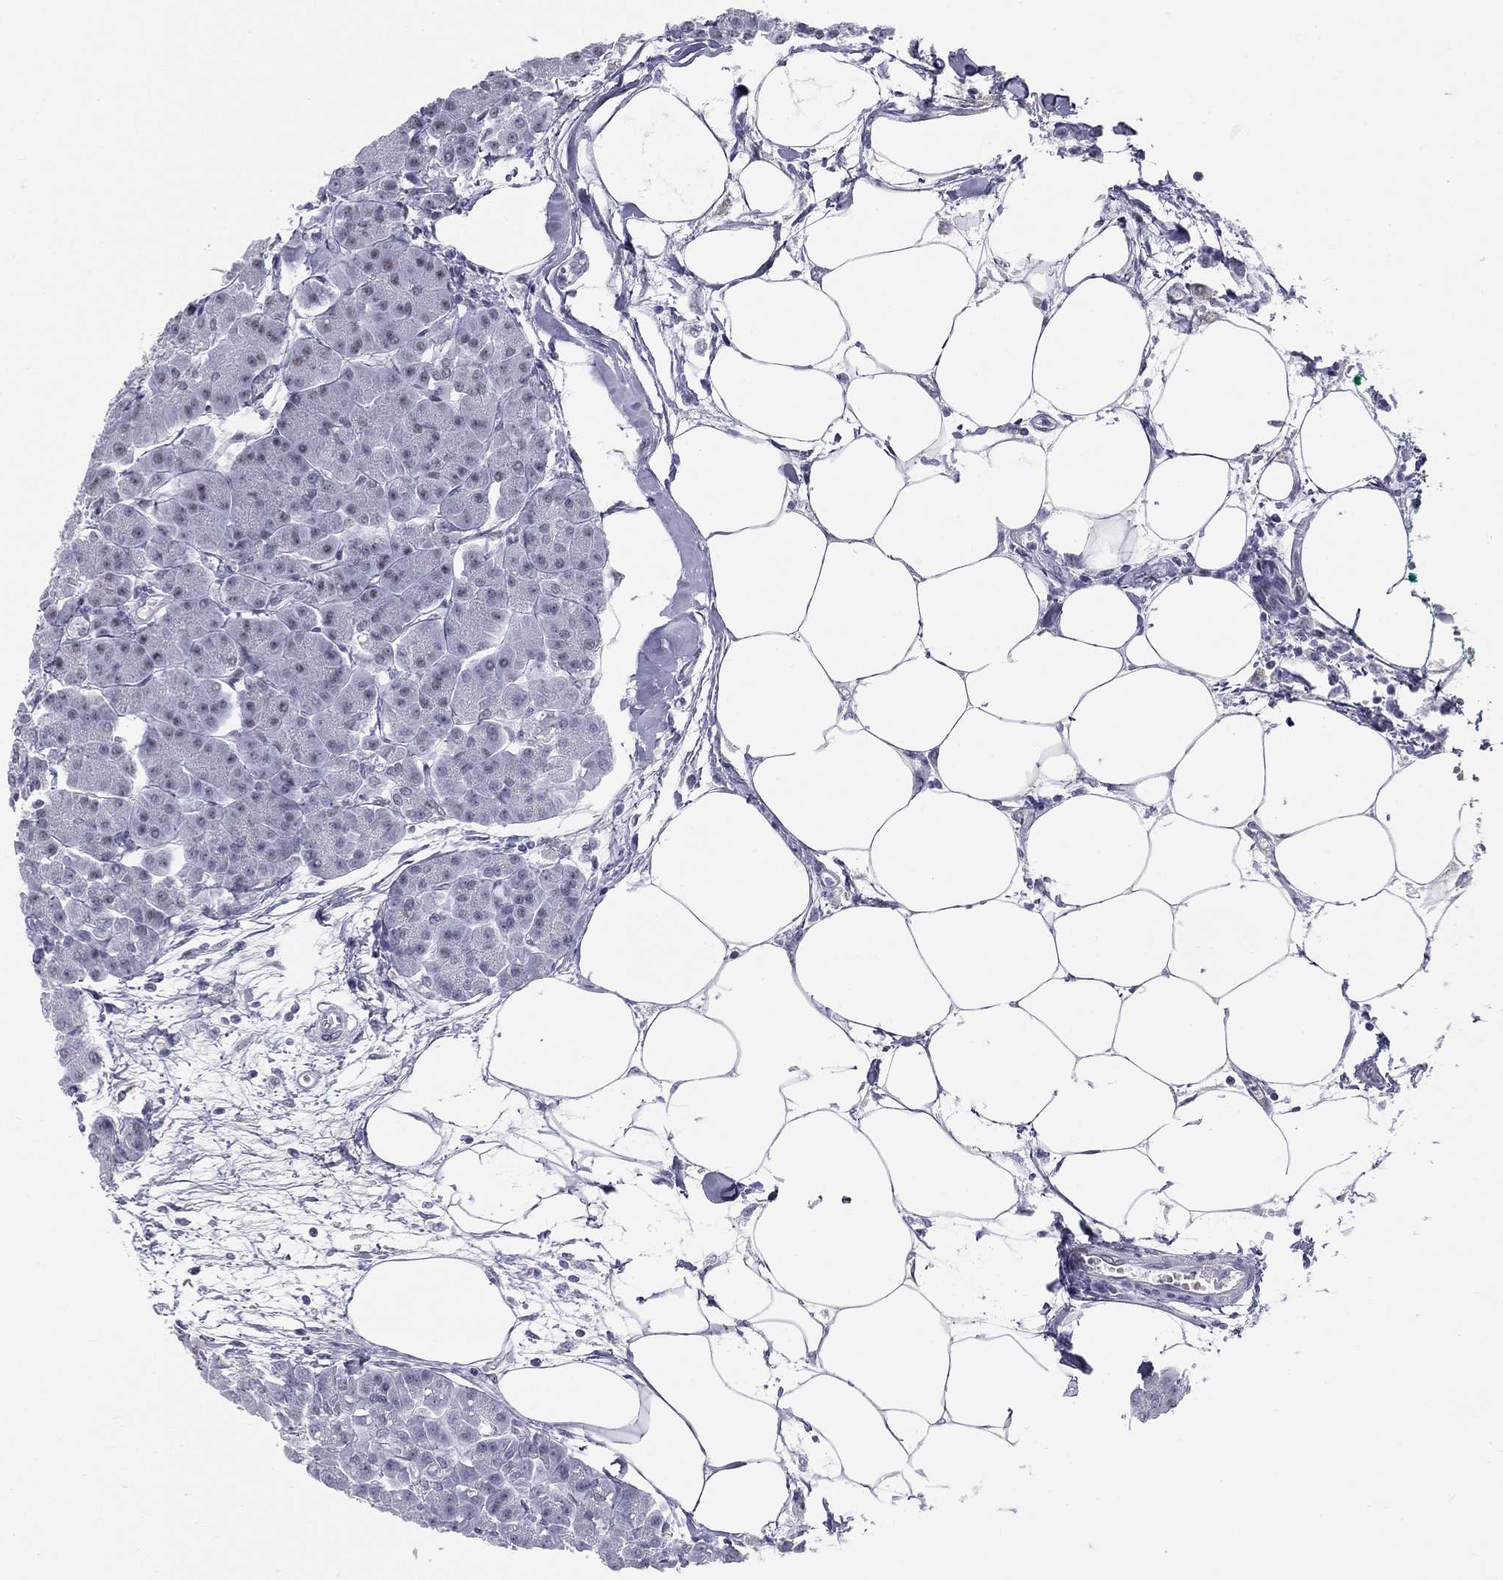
{"staining": {"intensity": "weak", "quantity": "<25%", "location": "nuclear"}, "tissue": "pancreas", "cell_type": "Exocrine glandular cells", "image_type": "normal", "snomed": [{"axis": "morphology", "description": "Normal tissue, NOS"}, {"axis": "topography", "description": "Adipose tissue"}, {"axis": "topography", "description": "Pancreas"}, {"axis": "topography", "description": "Peripheral nerve tissue"}], "caption": "Histopathology image shows no significant protein staining in exocrine glandular cells of benign pancreas. (IHC, brightfield microscopy, high magnification).", "gene": "ASF1B", "patient": {"sex": "female", "age": 58}}